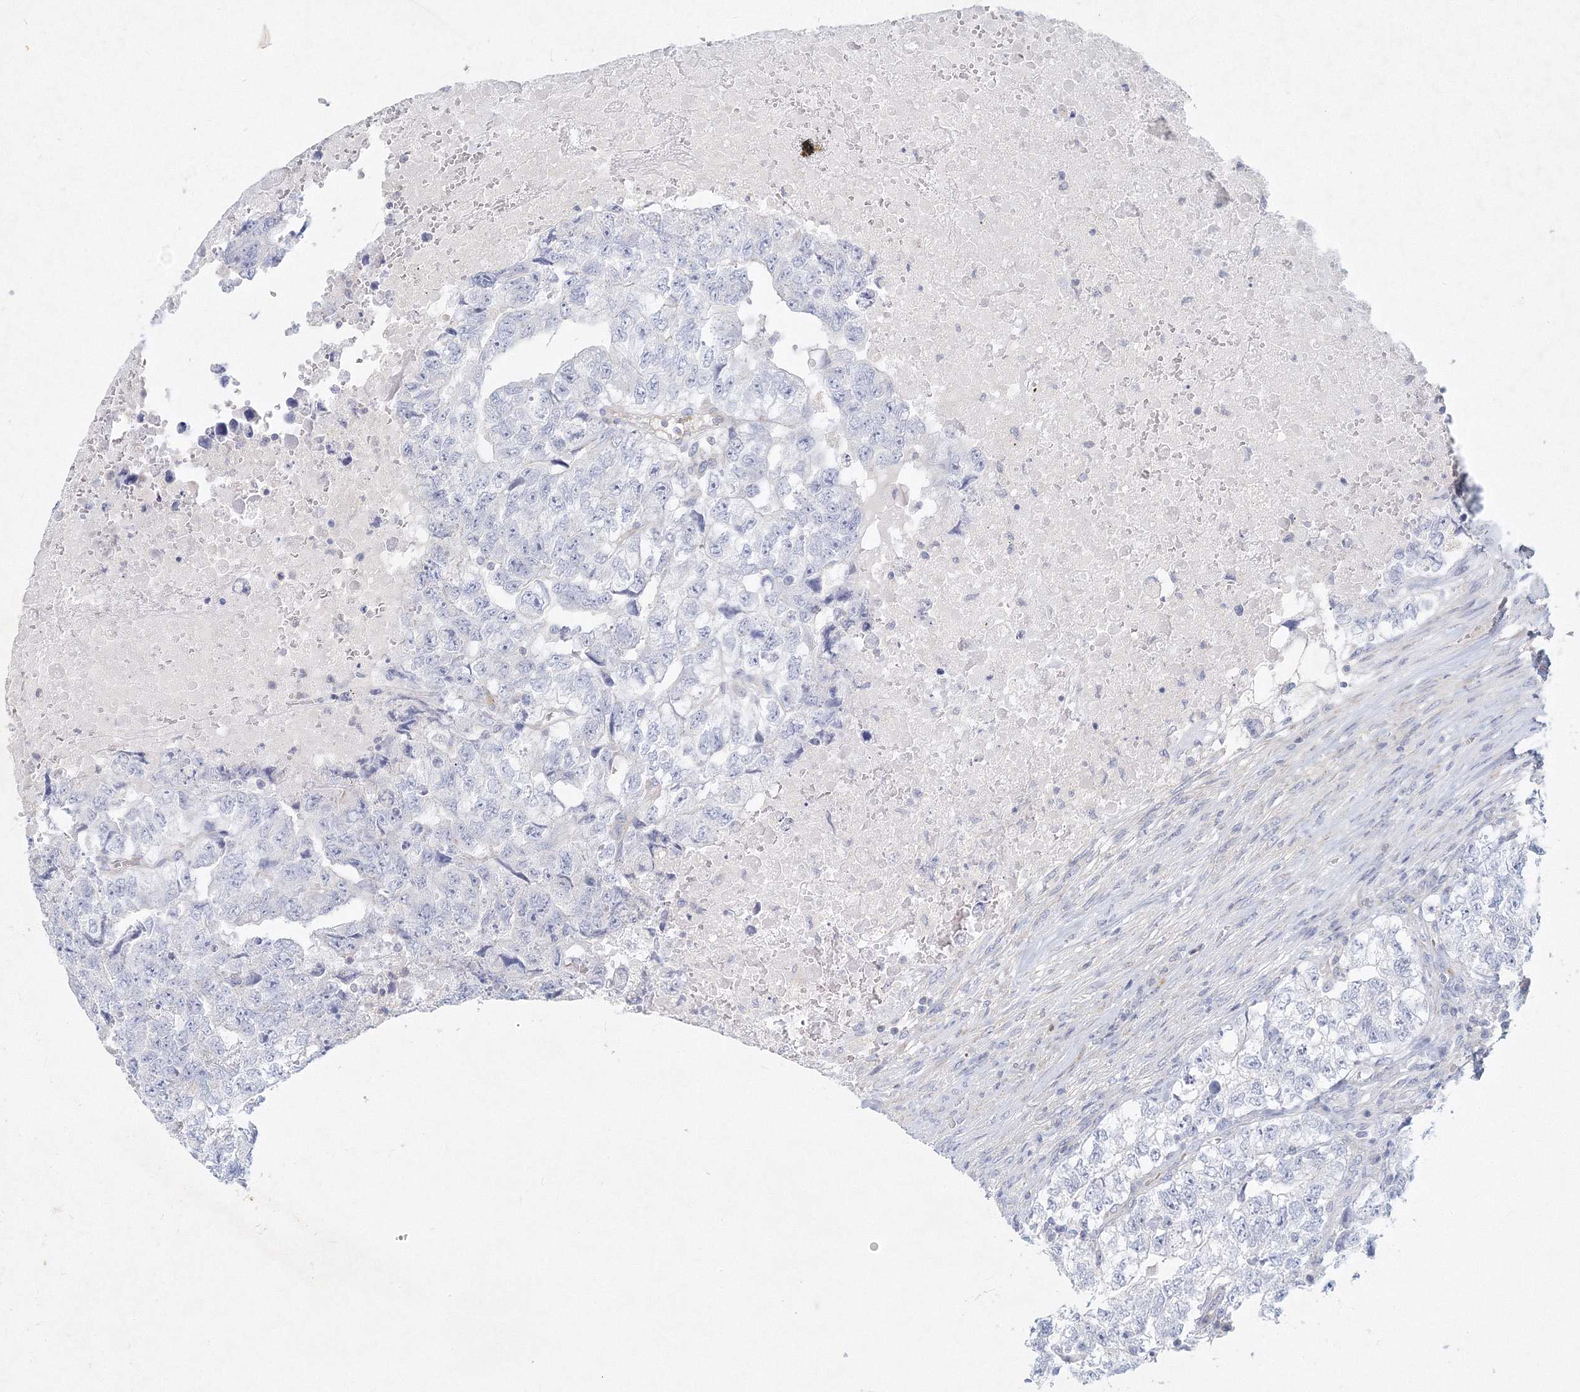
{"staining": {"intensity": "negative", "quantity": "none", "location": "none"}, "tissue": "testis cancer", "cell_type": "Tumor cells", "image_type": "cancer", "snomed": [{"axis": "morphology", "description": "Carcinoma, Embryonal, NOS"}, {"axis": "topography", "description": "Testis"}], "caption": "This is a histopathology image of immunohistochemistry (IHC) staining of testis cancer (embryonal carcinoma), which shows no positivity in tumor cells. The staining is performed using DAB brown chromogen with nuclei counter-stained in using hematoxylin.", "gene": "DNAH1", "patient": {"sex": "male", "age": 36}}